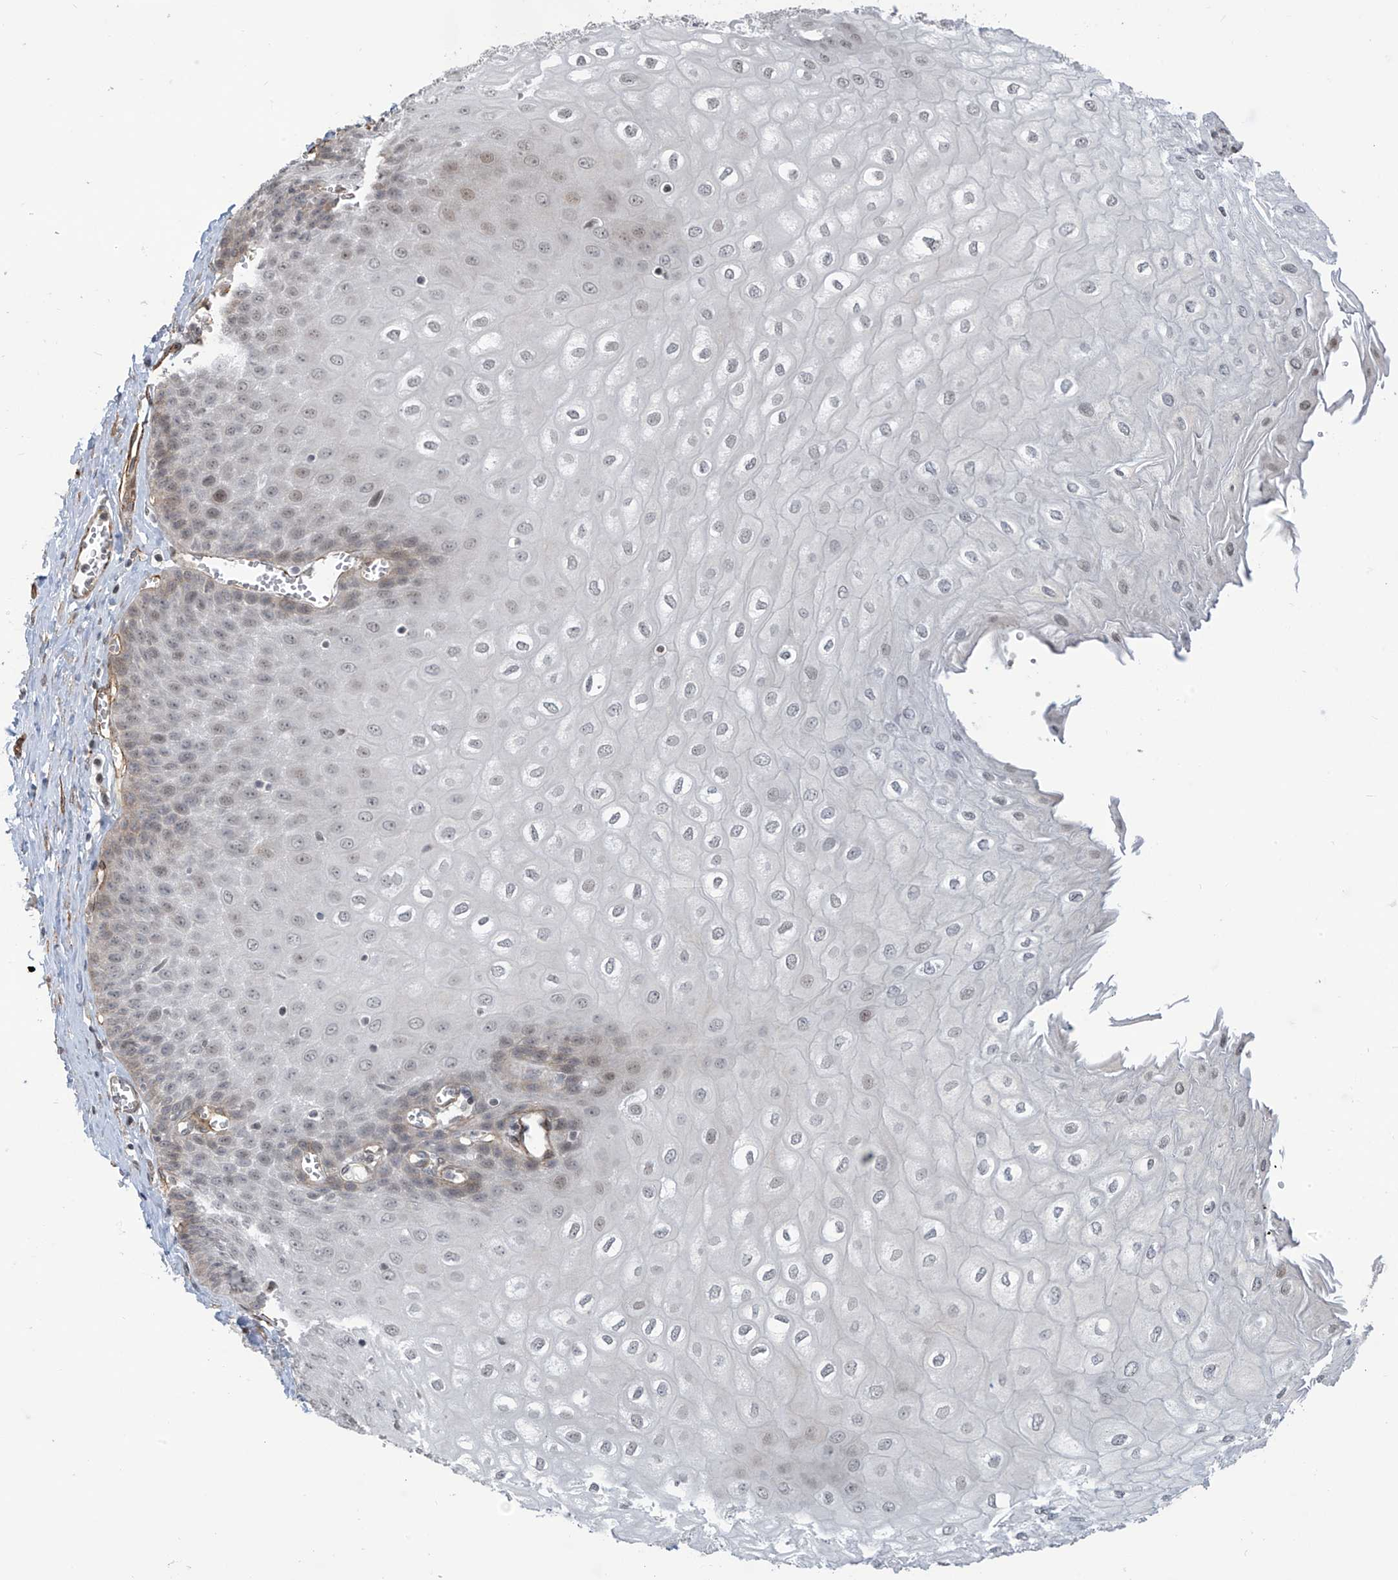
{"staining": {"intensity": "weak", "quantity": "<25%", "location": "nuclear"}, "tissue": "esophagus", "cell_type": "Squamous epithelial cells", "image_type": "normal", "snomed": [{"axis": "morphology", "description": "Normal tissue, NOS"}, {"axis": "topography", "description": "Esophagus"}], "caption": "High magnification brightfield microscopy of normal esophagus stained with DAB (brown) and counterstained with hematoxylin (blue): squamous epithelial cells show no significant expression.", "gene": "METAP1D", "patient": {"sex": "male", "age": 60}}